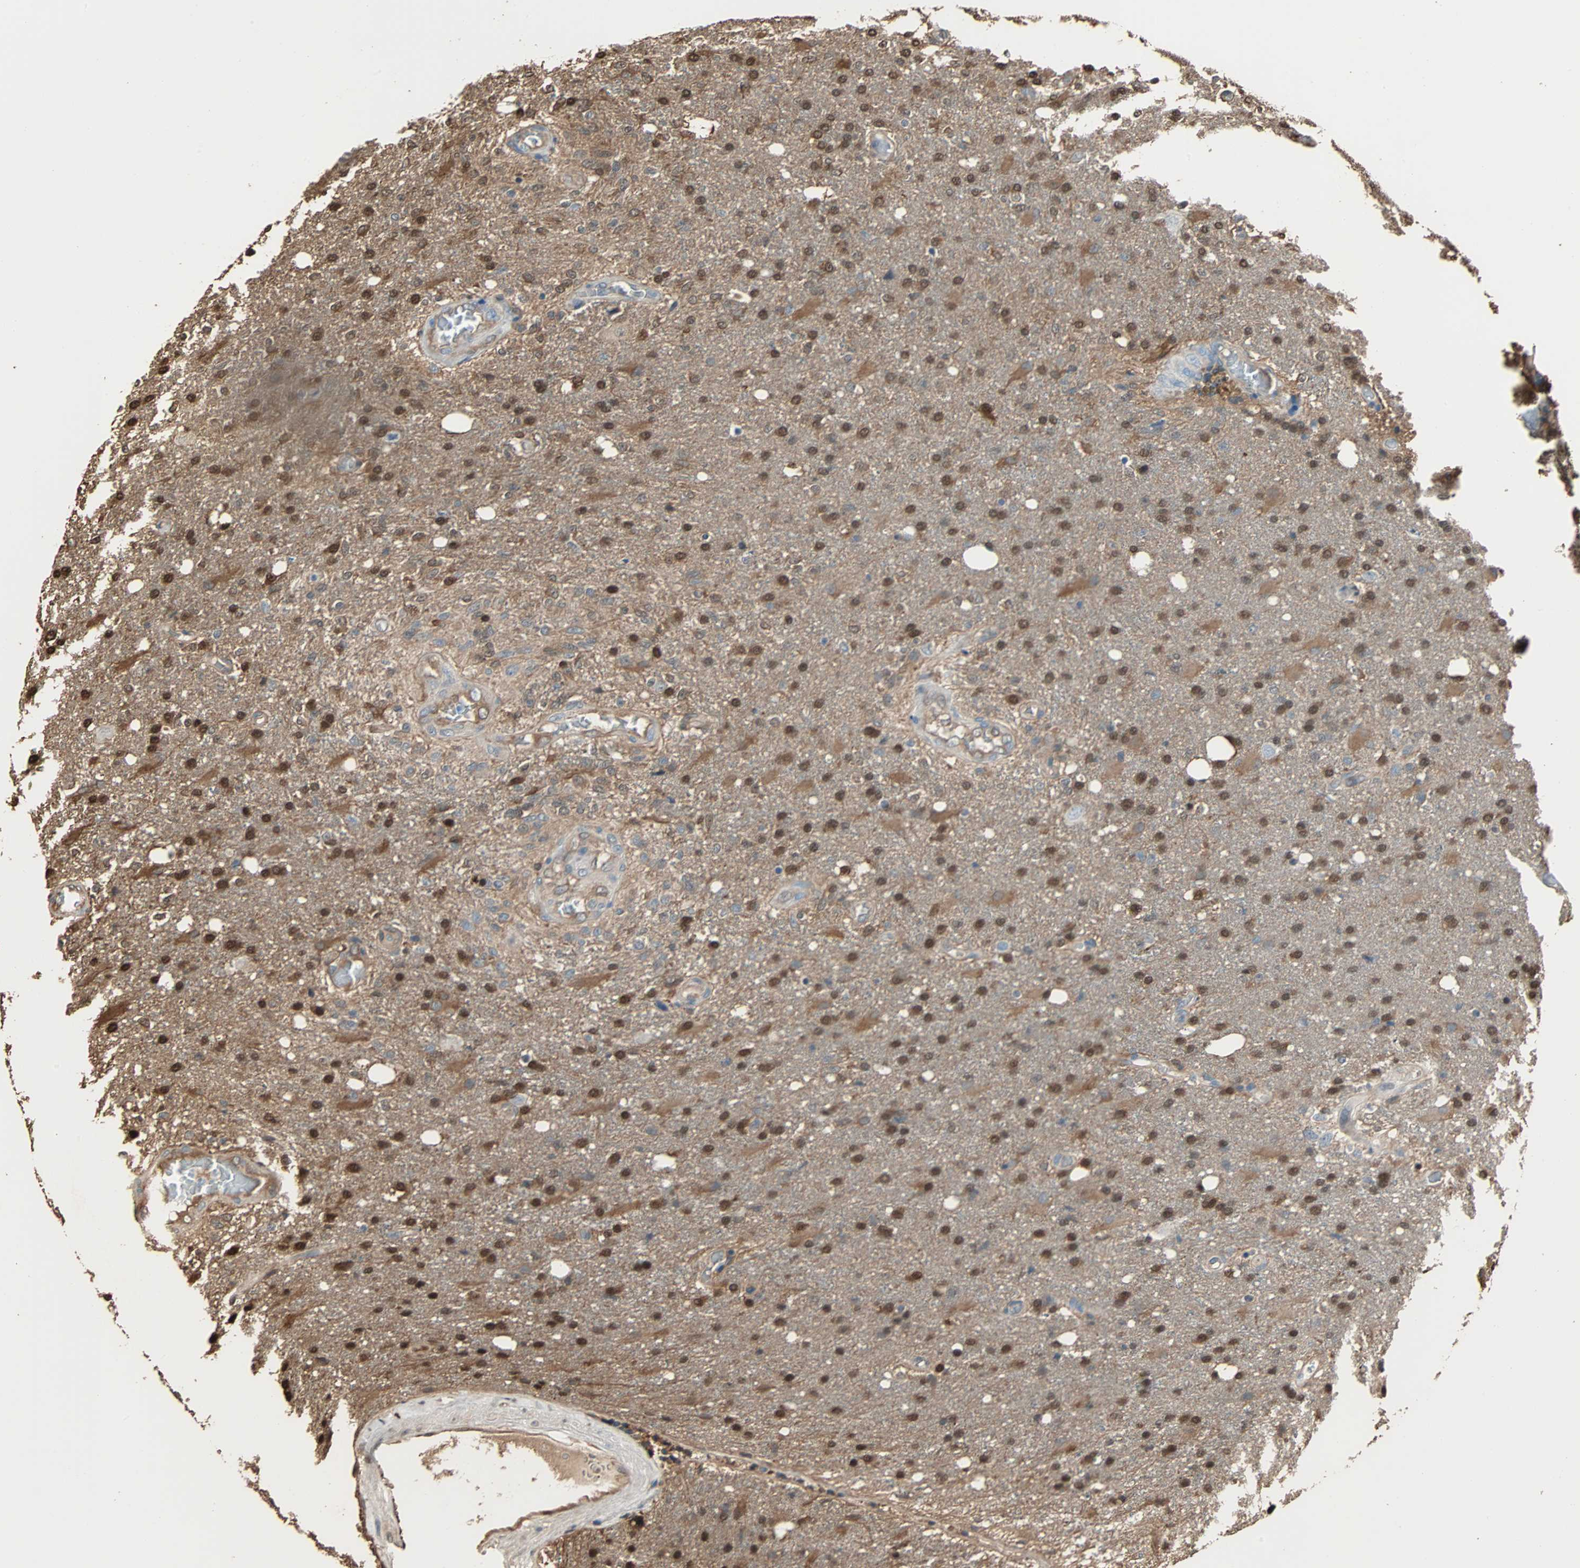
{"staining": {"intensity": "moderate", "quantity": ">75%", "location": "cytoplasmic/membranous,nuclear"}, "tissue": "glioma", "cell_type": "Tumor cells", "image_type": "cancer", "snomed": [{"axis": "morphology", "description": "Normal tissue, NOS"}, {"axis": "morphology", "description": "Glioma, malignant, High grade"}, {"axis": "topography", "description": "Cerebral cortex"}], "caption": "A micrograph of human glioma stained for a protein exhibits moderate cytoplasmic/membranous and nuclear brown staining in tumor cells.", "gene": "PRDX1", "patient": {"sex": "male", "age": 77}}